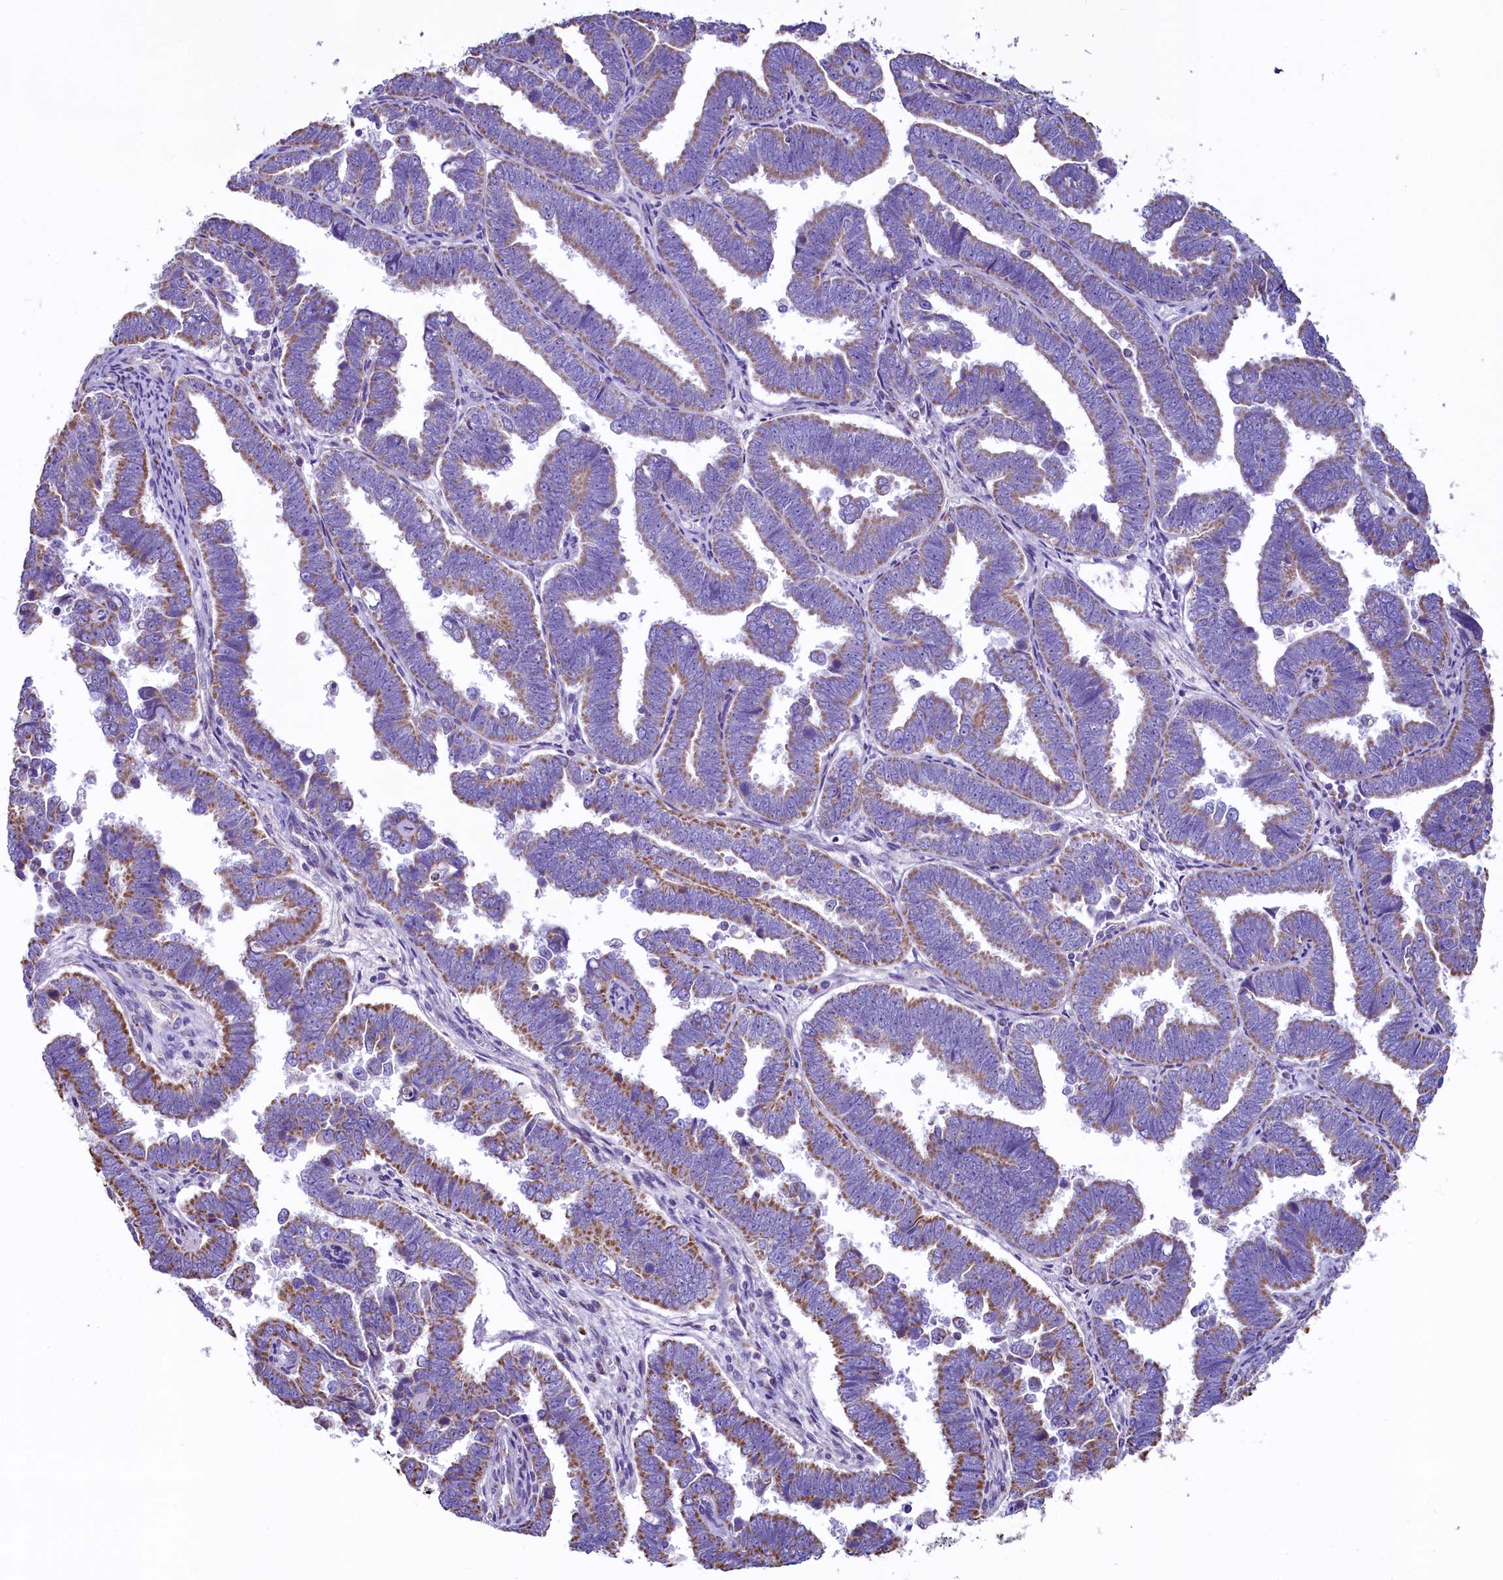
{"staining": {"intensity": "moderate", "quantity": "25%-75%", "location": "cytoplasmic/membranous"}, "tissue": "endometrial cancer", "cell_type": "Tumor cells", "image_type": "cancer", "snomed": [{"axis": "morphology", "description": "Adenocarcinoma, NOS"}, {"axis": "topography", "description": "Endometrium"}], "caption": "This micrograph reveals endometrial cancer stained with immunohistochemistry (IHC) to label a protein in brown. The cytoplasmic/membranous of tumor cells show moderate positivity for the protein. Nuclei are counter-stained blue.", "gene": "IDH3A", "patient": {"sex": "female", "age": 75}}